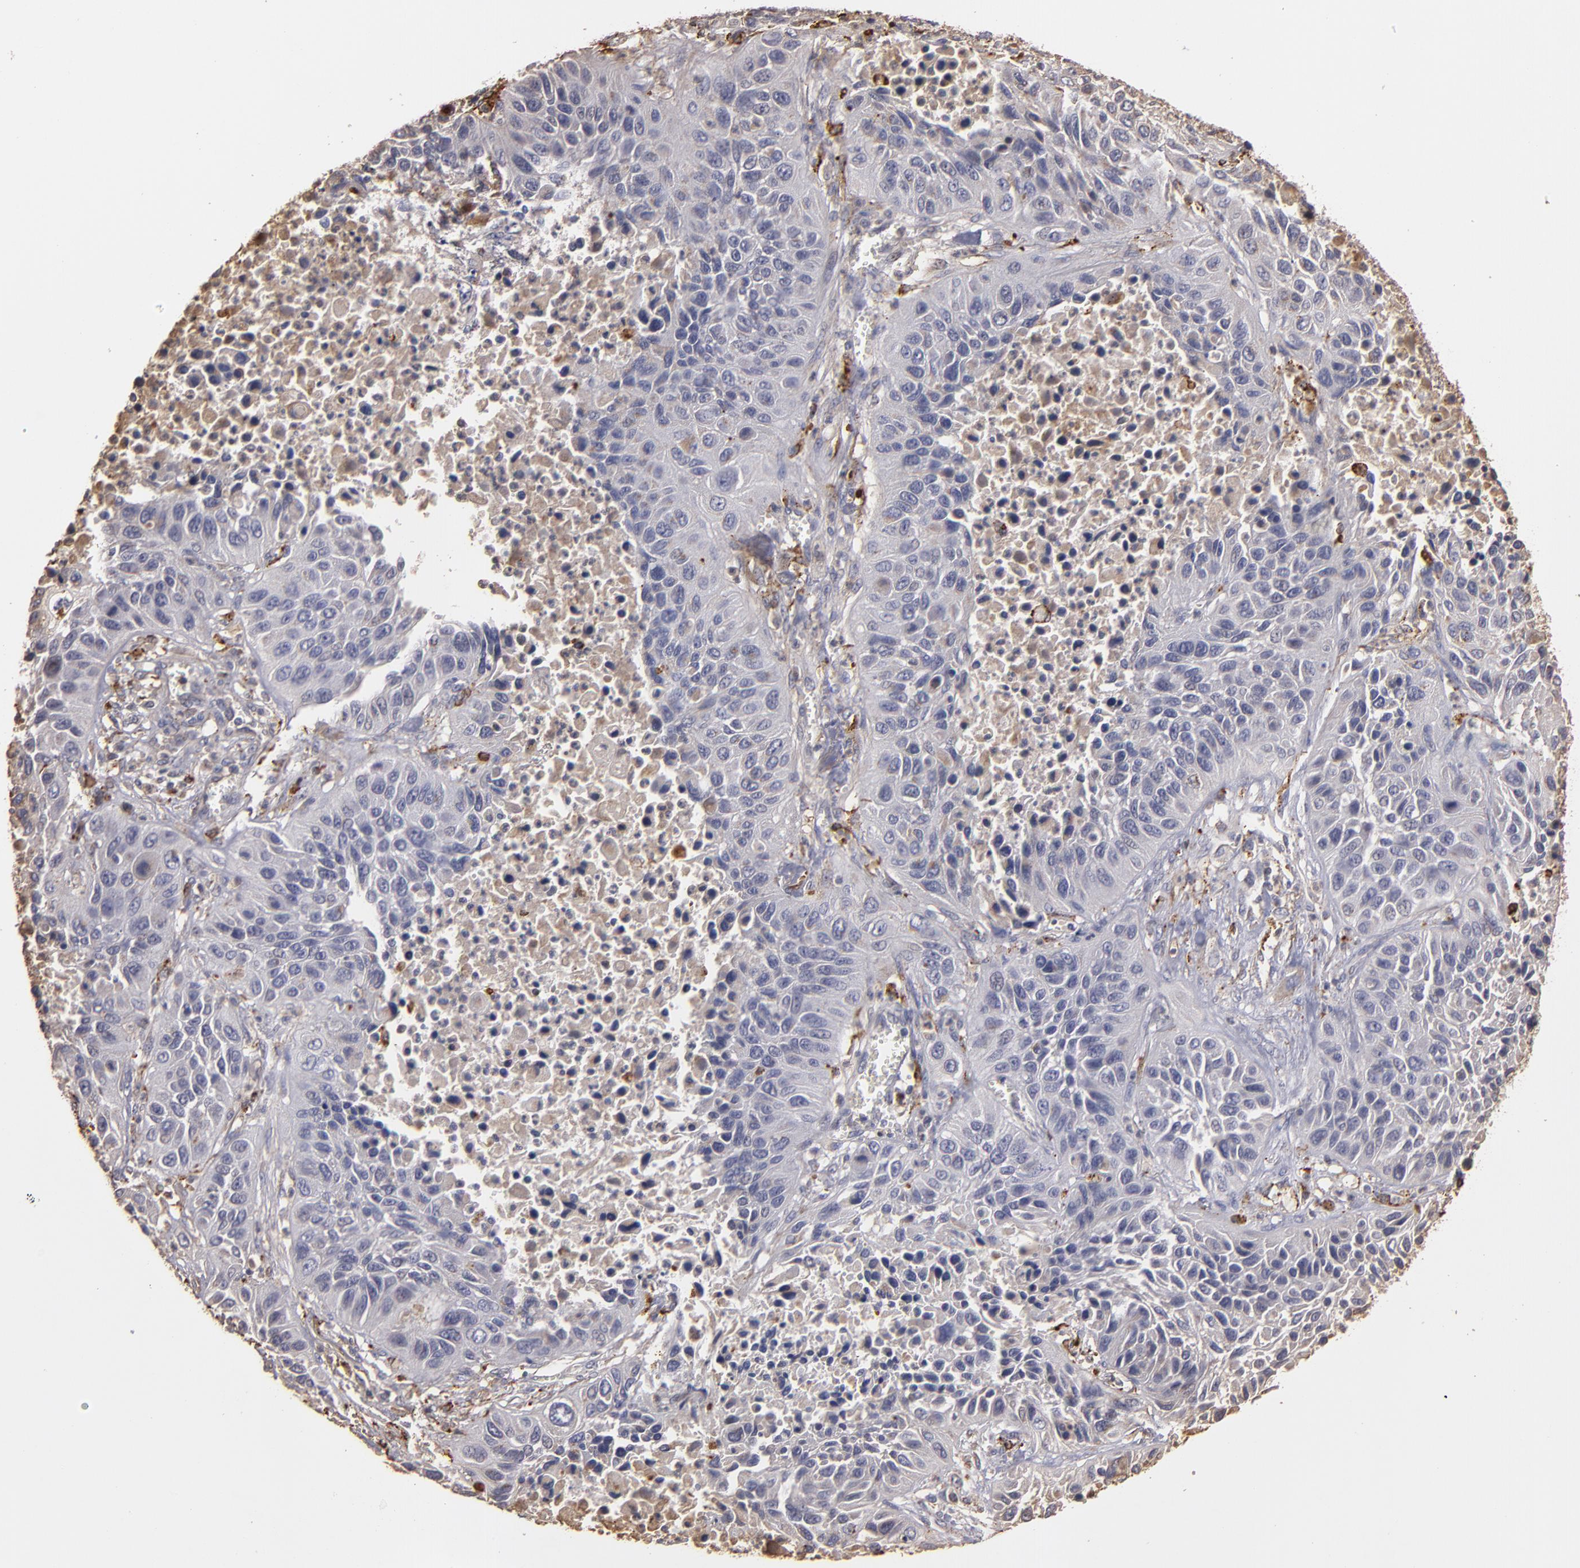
{"staining": {"intensity": "weak", "quantity": "<25%", "location": "cytoplasmic/membranous"}, "tissue": "lung cancer", "cell_type": "Tumor cells", "image_type": "cancer", "snomed": [{"axis": "morphology", "description": "Squamous cell carcinoma, NOS"}, {"axis": "topography", "description": "Lung"}], "caption": "The micrograph displays no staining of tumor cells in lung squamous cell carcinoma.", "gene": "TRAF1", "patient": {"sex": "female", "age": 76}}